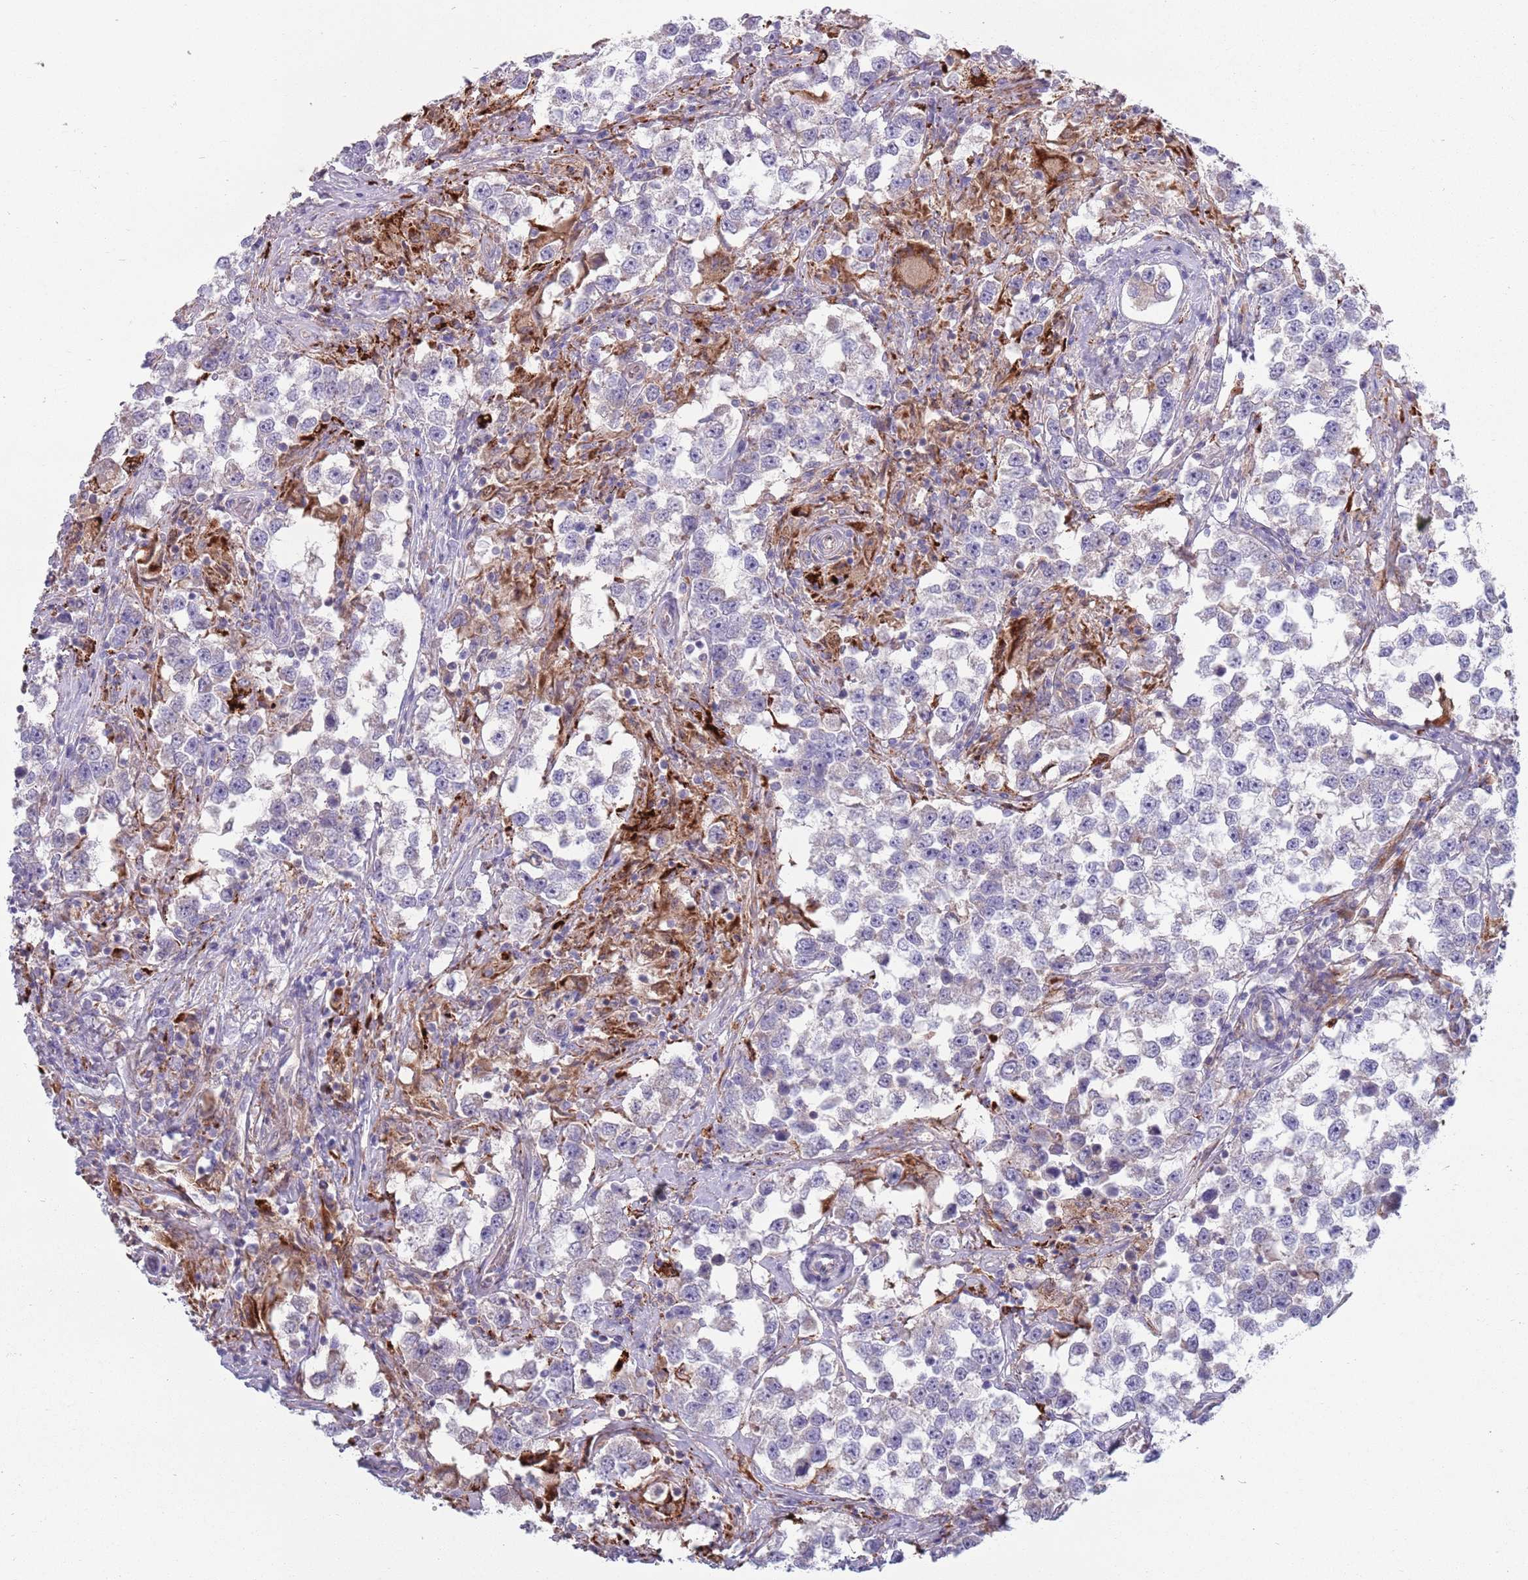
{"staining": {"intensity": "negative", "quantity": "none", "location": "none"}, "tissue": "testis cancer", "cell_type": "Tumor cells", "image_type": "cancer", "snomed": [{"axis": "morphology", "description": "Seminoma, NOS"}, {"axis": "topography", "description": "Testis"}], "caption": "Protein analysis of seminoma (testis) displays no significant positivity in tumor cells.", "gene": "TYW1", "patient": {"sex": "male", "age": 46}}